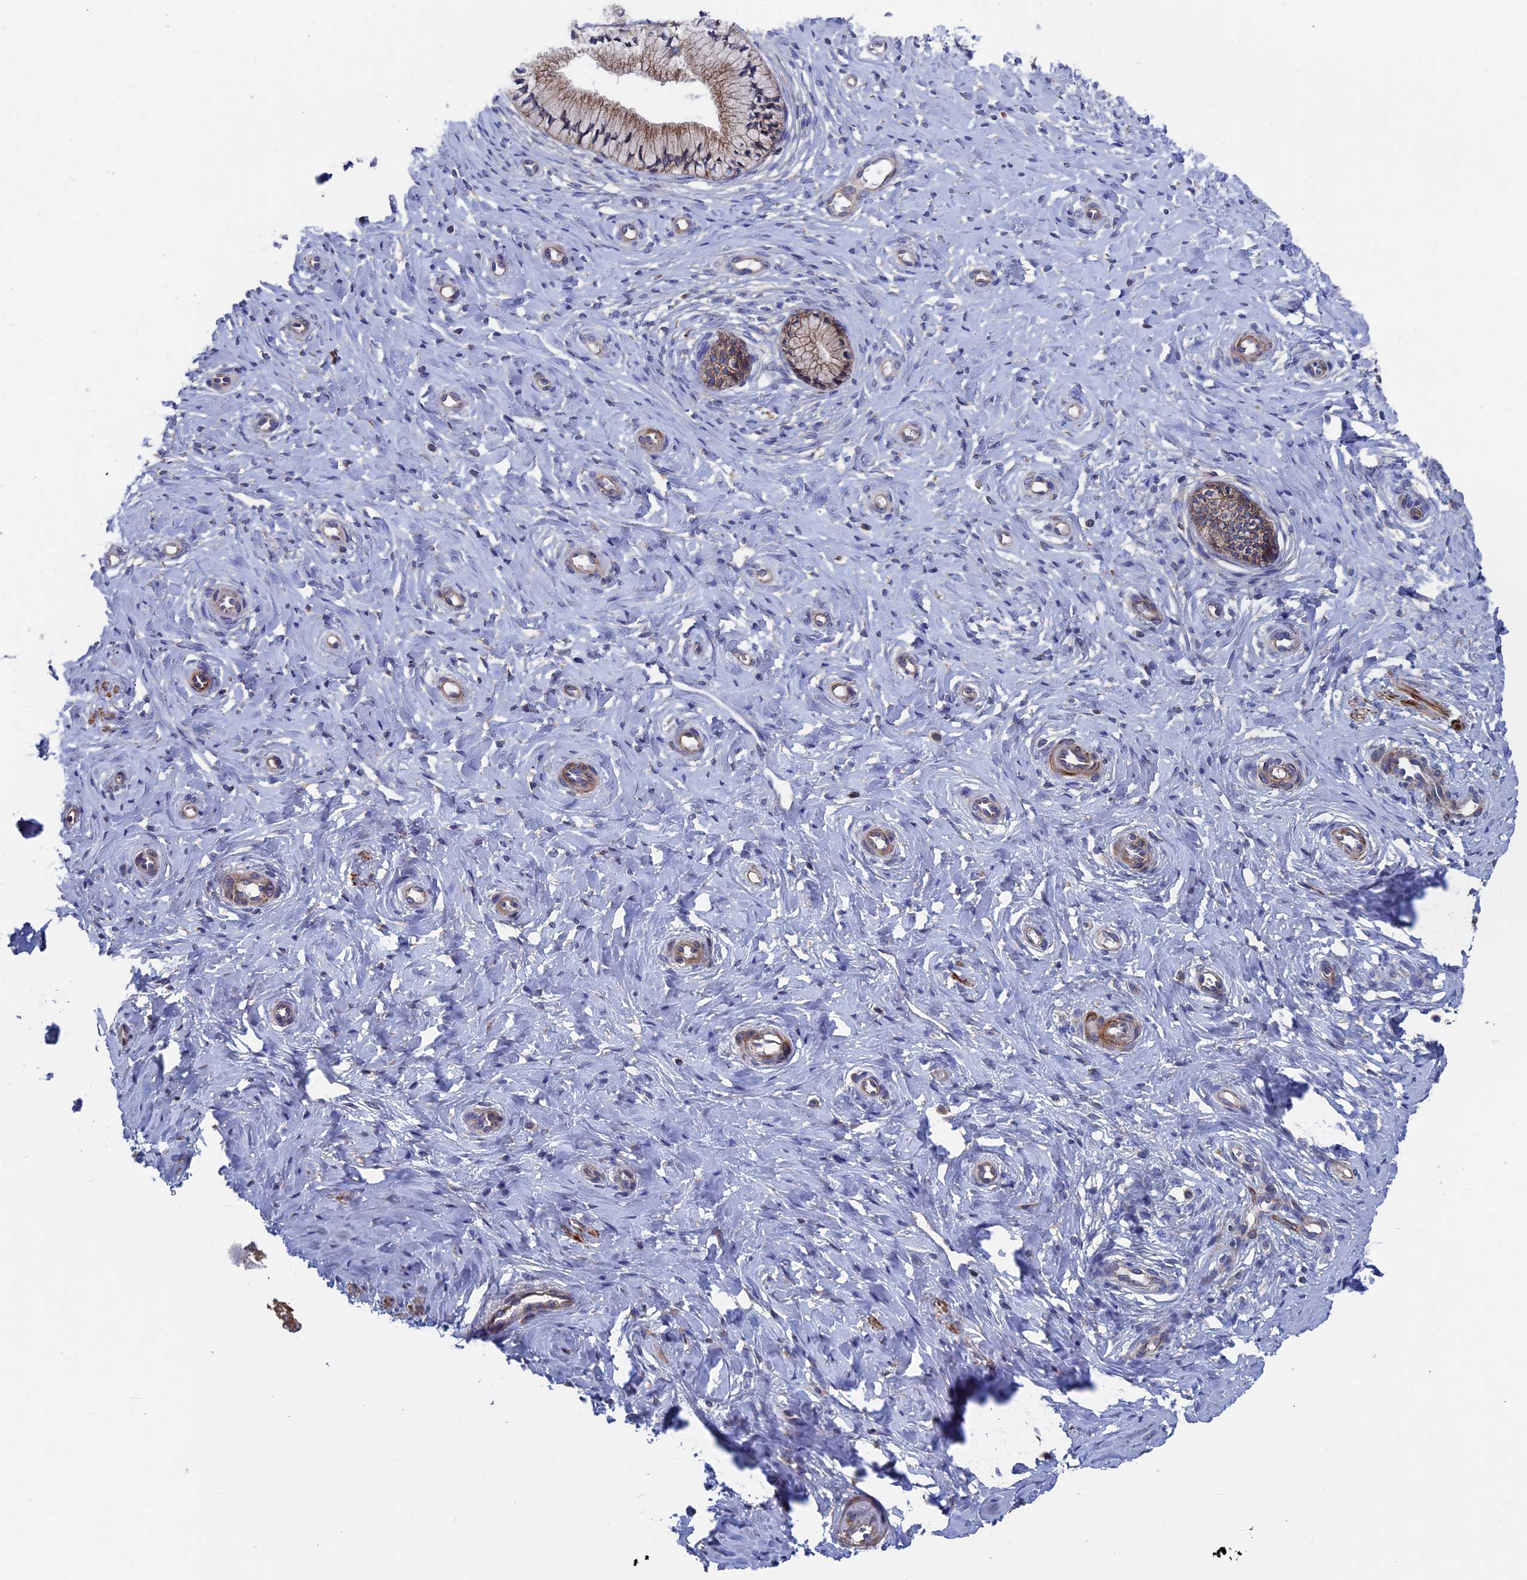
{"staining": {"intensity": "strong", "quantity": "25%-75%", "location": "cytoplasmic/membranous"}, "tissue": "cervix", "cell_type": "Glandular cells", "image_type": "normal", "snomed": [{"axis": "morphology", "description": "Normal tissue, NOS"}, {"axis": "topography", "description": "Cervix"}], "caption": "Strong cytoplasmic/membranous protein expression is identified in approximately 25%-75% of glandular cells in cervix.", "gene": "DNAJC3", "patient": {"sex": "female", "age": 36}}